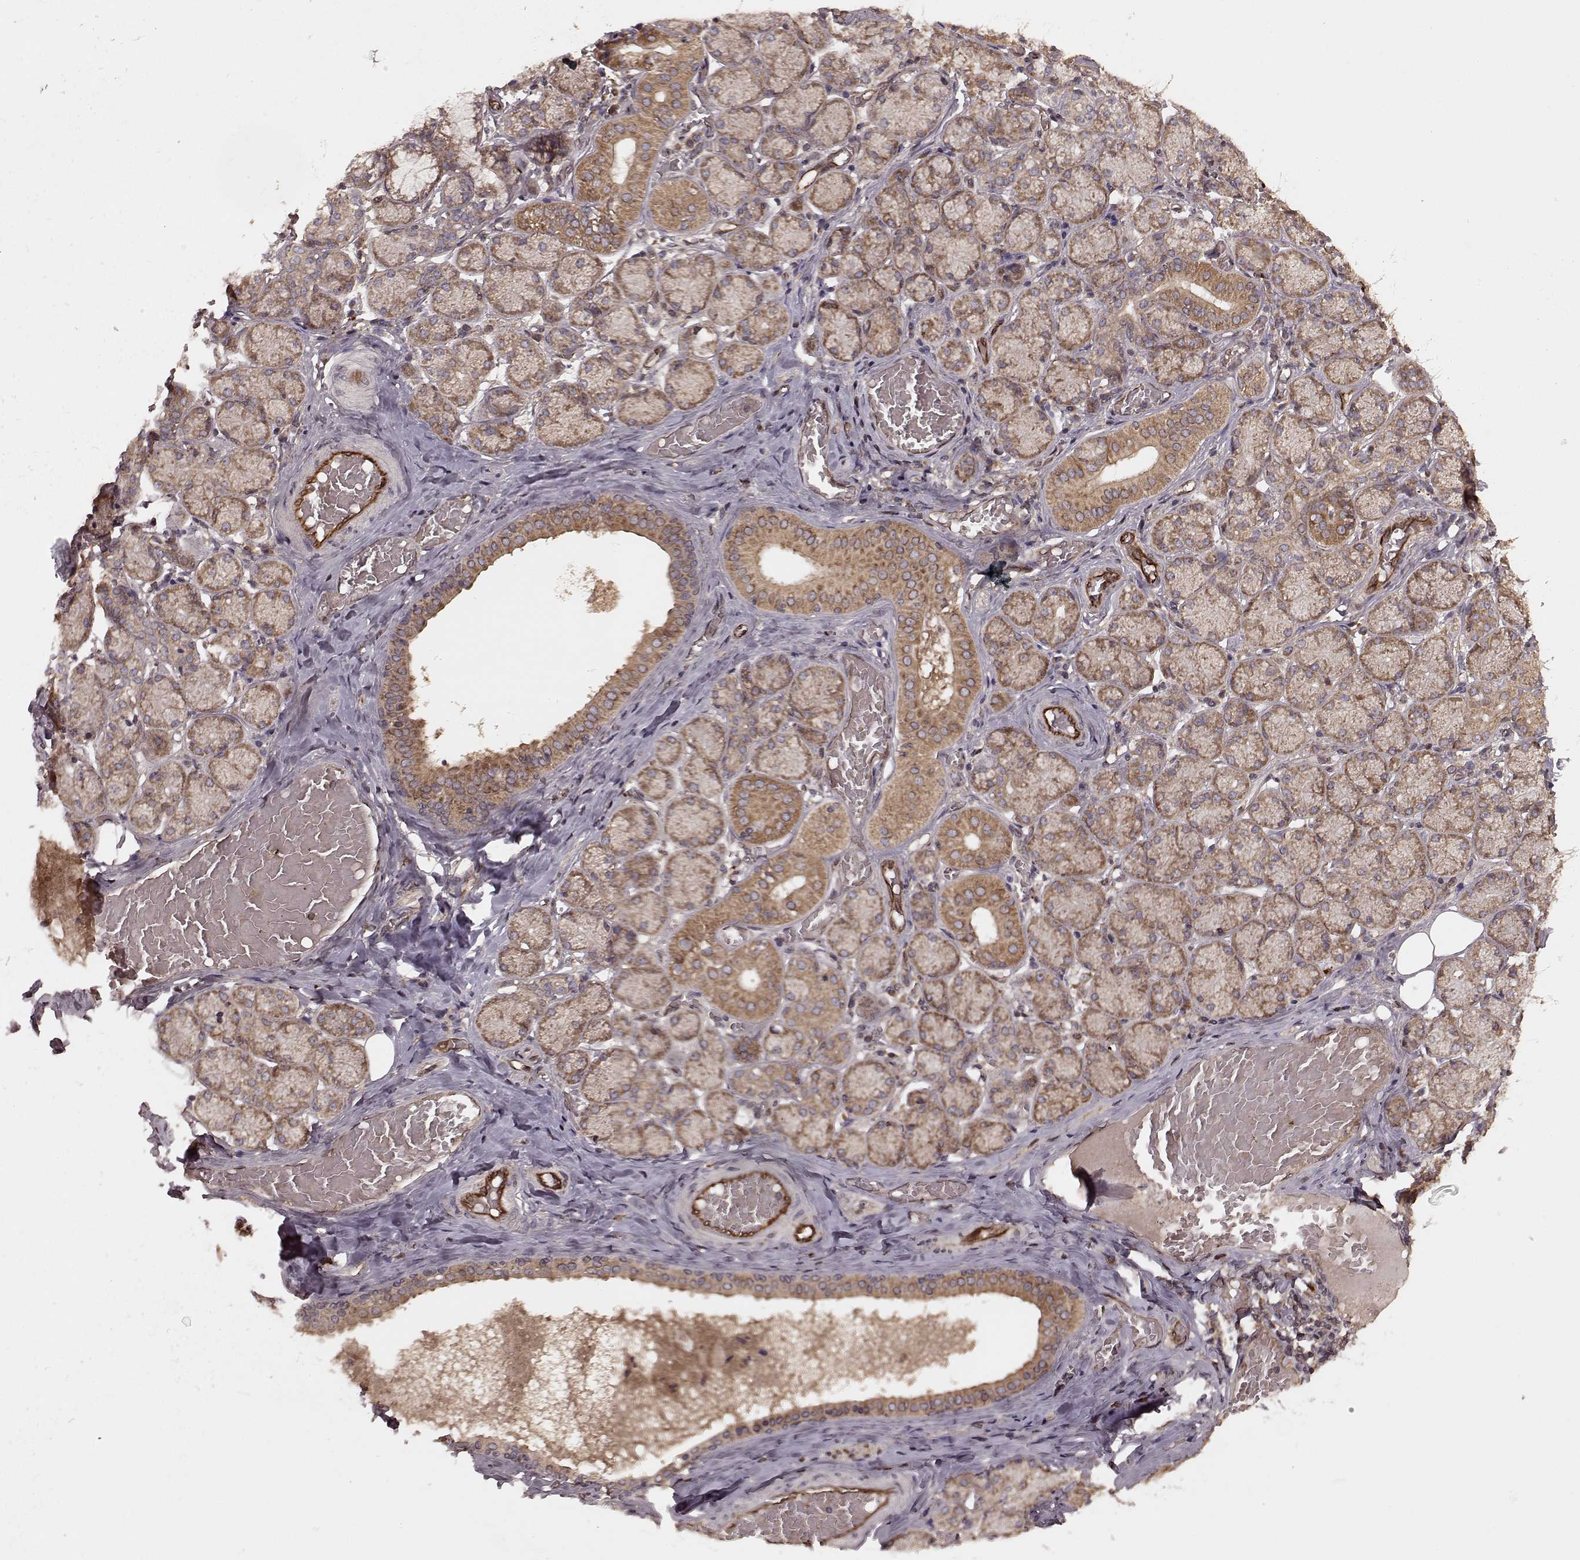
{"staining": {"intensity": "moderate", "quantity": ">75%", "location": "cytoplasmic/membranous"}, "tissue": "salivary gland", "cell_type": "Glandular cells", "image_type": "normal", "snomed": [{"axis": "morphology", "description": "Normal tissue, NOS"}, {"axis": "topography", "description": "Salivary gland"}, {"axis": "topography", "description": "Peripheral nerve tissue"}], "caption": "Salivary gland stained with immunohistochemistry (IHC) exhibits moderate cytoplasmic/membranous positivity in approximately >75% of glandular cells.", "gene": "AGPAT1", "patient": {"sex": "female", "age": 24}}